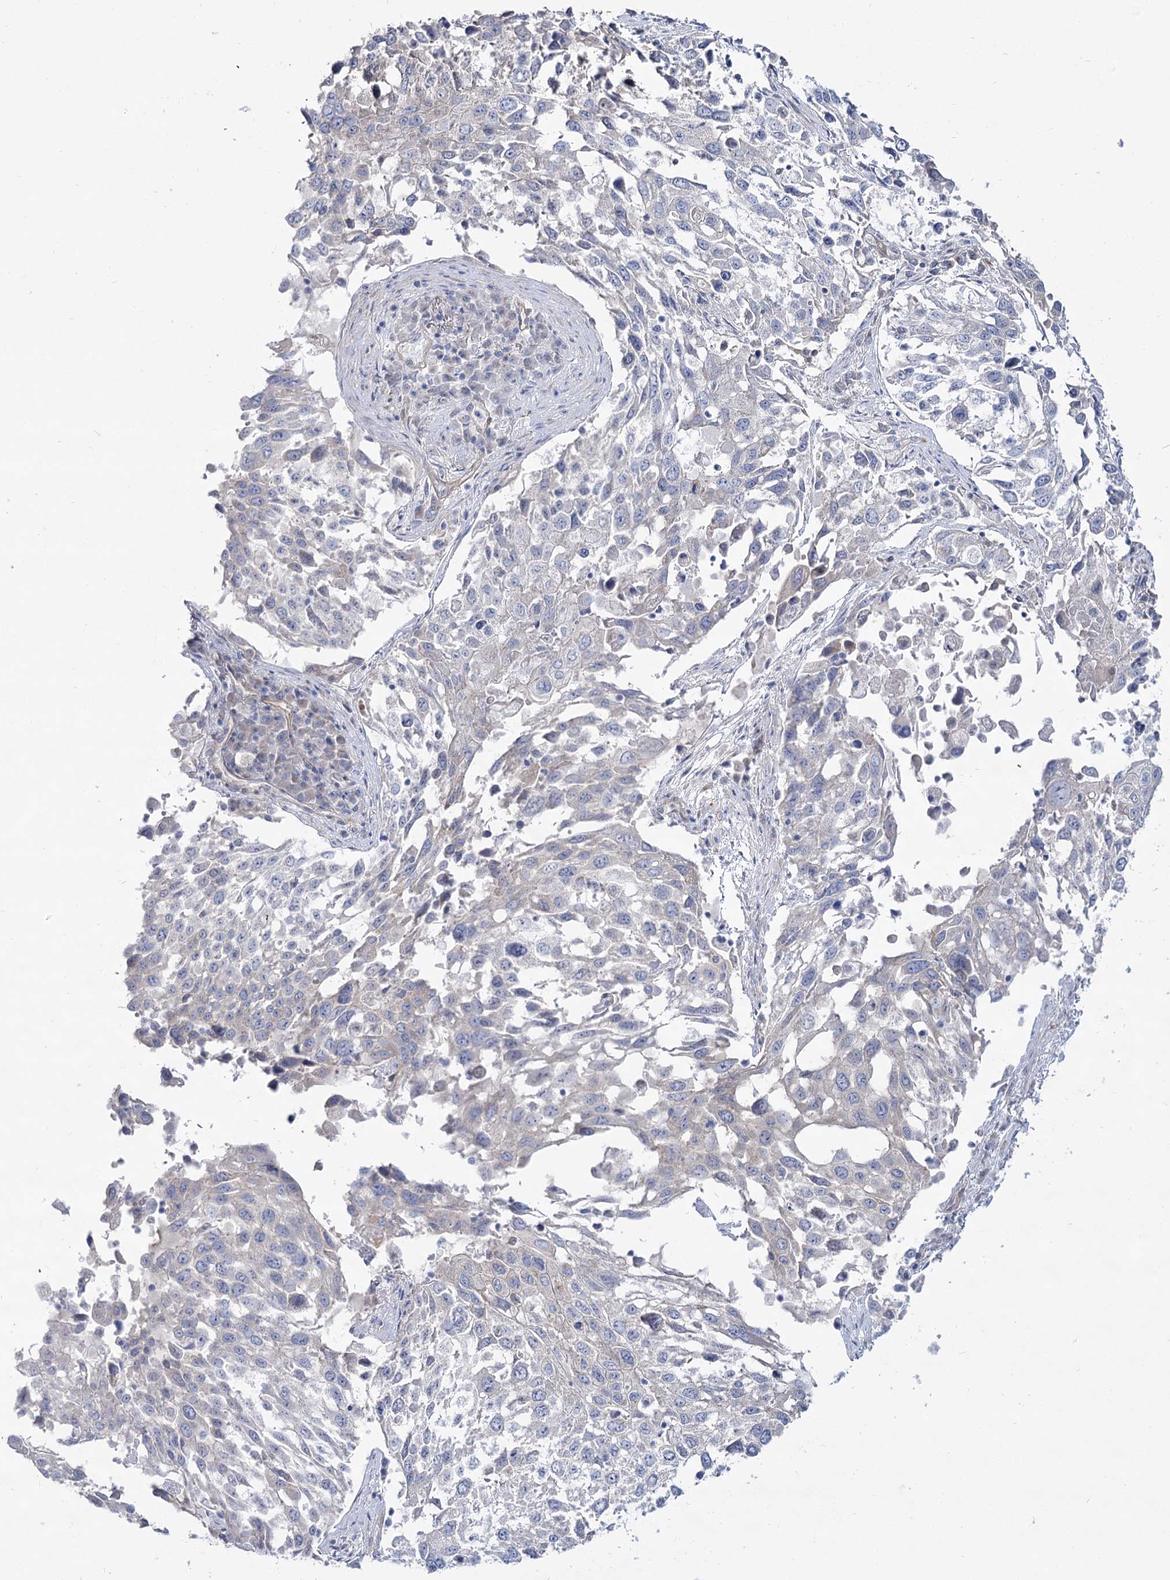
{"staining": {"intensity": "negative", "quantity": "none", "location": "none"}, "tissue": "lung cancer", "cell_type": "Tumor cells", "image_type": "cancer", "snomed": [{"axis": "morphology", "description": "Squamous cell carcinoma, NOS"}, {"axis": "topography", "description": "Lung"}], "caption": "The immunohistochemistry (IHC) histopathology image has no significant staining in tumor cells of squamous cell carcinoma (lung) tissue.", "gene": "SUOX", "patient": {"sex": "male", "age": 65}}